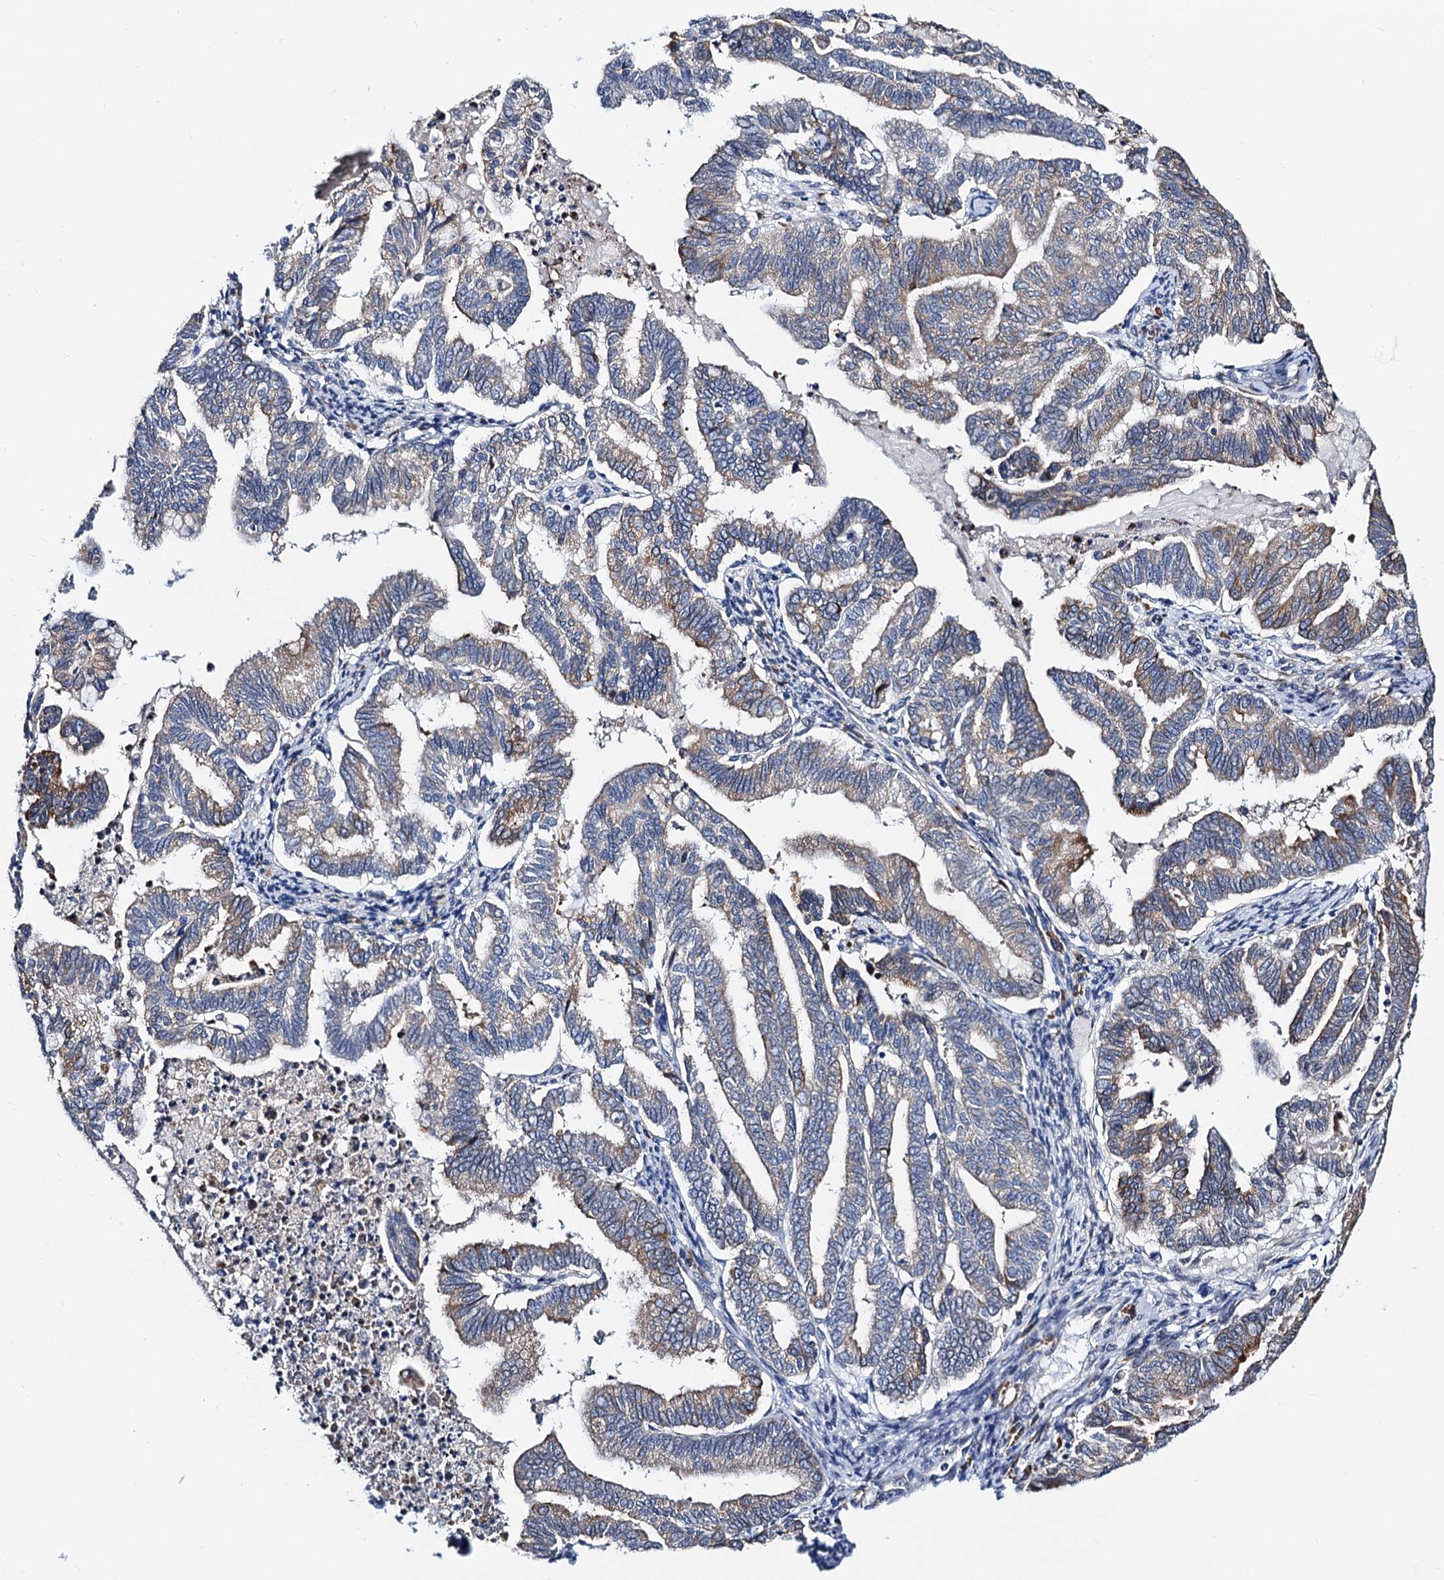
{"staining": {"intensity": "moderate", "quantity": "<25%", "location": "cytoplasmic/membranous"}, "tissue": "endometrial cancer", "cell_type": "Tumor cells", "image_type": "cancer", "snomed": [{"axis": "morphology", "description": "Adenocarcinoma, NOS"}, {"axis": "topography", "description": "Endometrium"}], "caption": "Approximately <25% of tumor cells in endometrial cancer (adenocarcinoma) demonstrate moderate cytoplasmic/membranous protein expression as visualized by brown immunohistochemical staining.", "gene": "SLC7A10", "patient": {"sex": "female", "age": 79}}